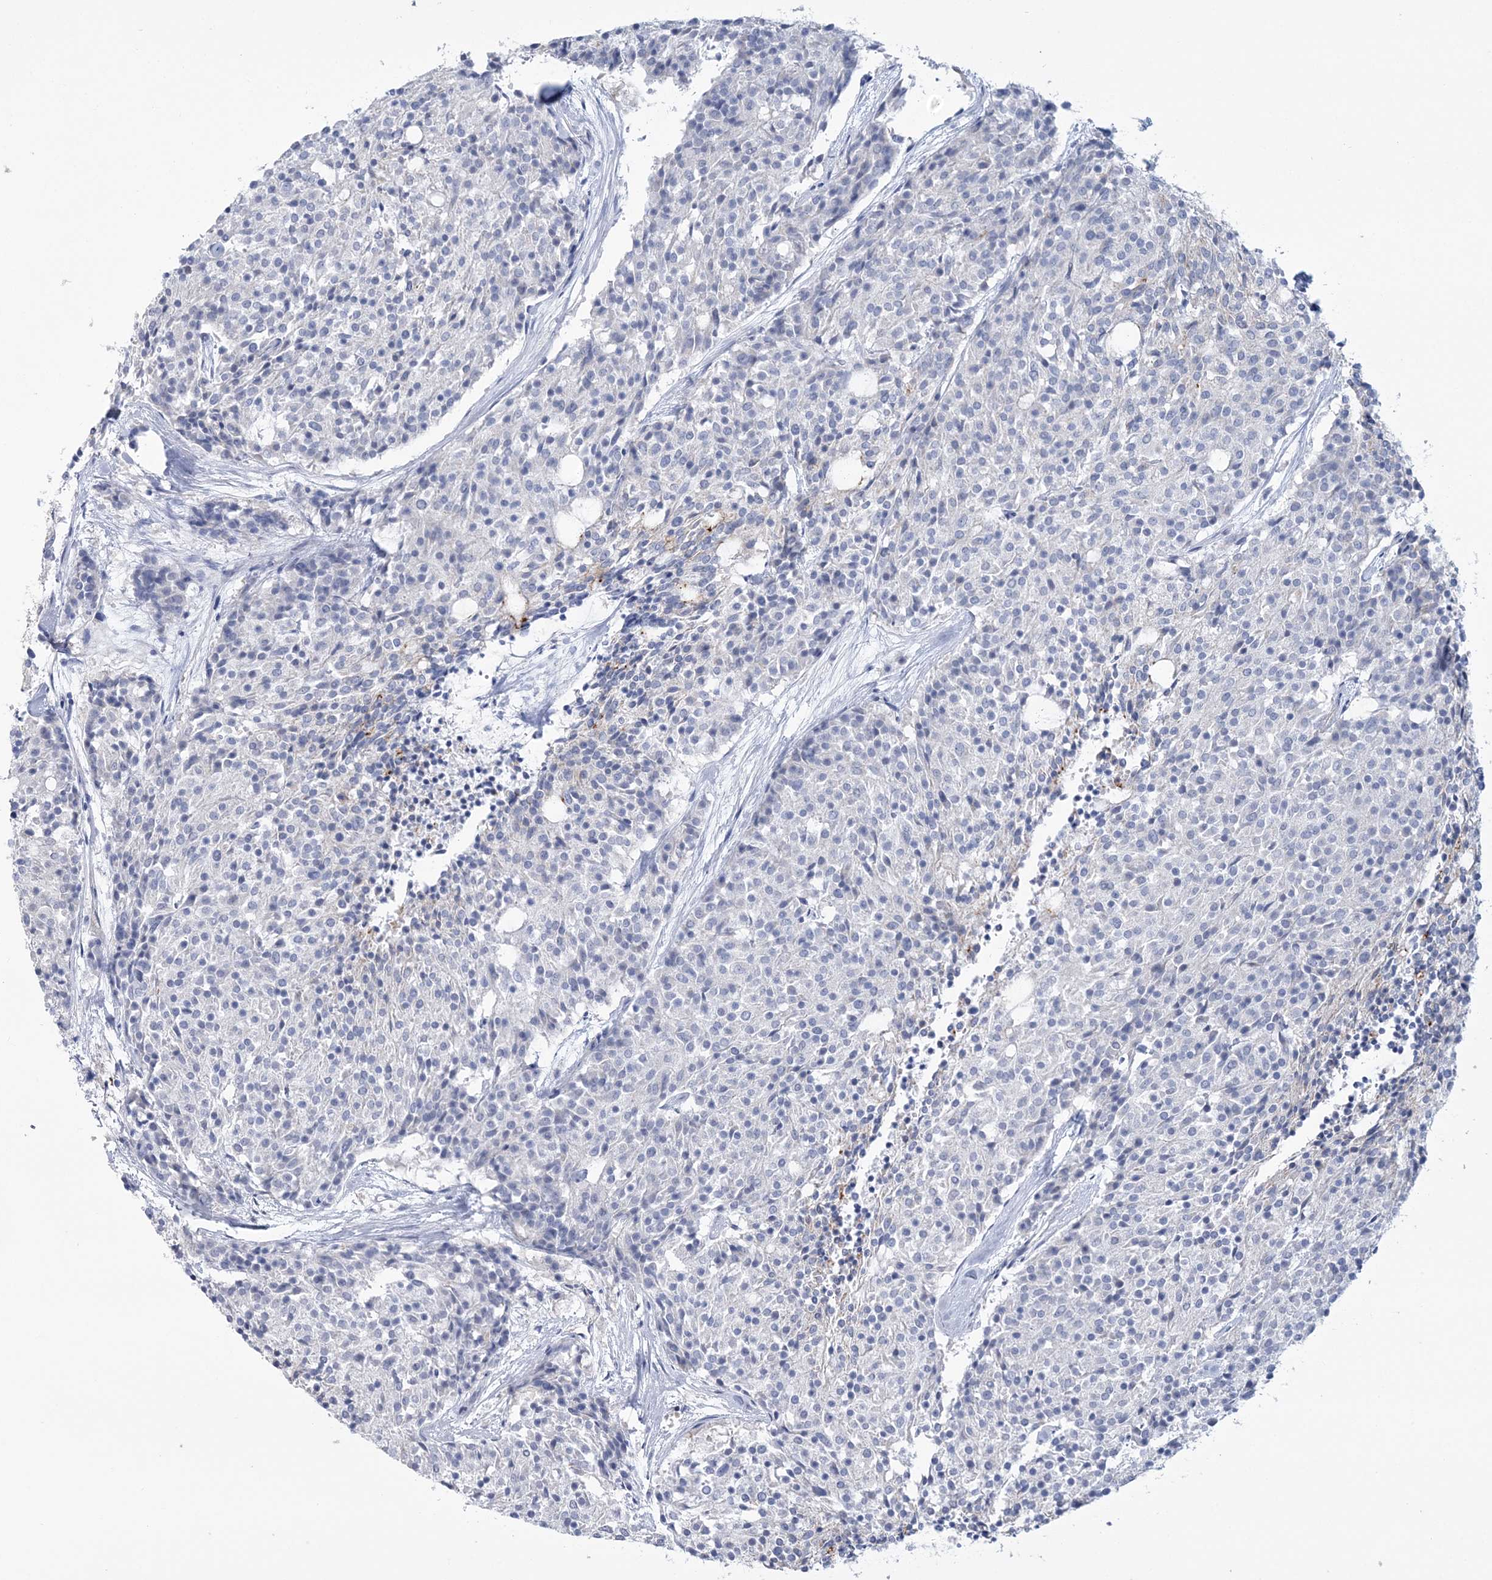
{"staining": {"intensity": "negative", "quantity": "none", "location": "none"}, "tissue": "carcinoid", "cell_type": "Tumor cells", "image_type": "cancer", "snomed": [{"axis": "morphology", "description": "Carcinoid, malignant, NOS"}, {"axis": "topography", "description": "Pancreas"}], "caption": "Tumor cells show no significant staining in malignant carcinoid.", "gene": "RAB11FIP5", "patient": {"sex": "female", "age": 54}}